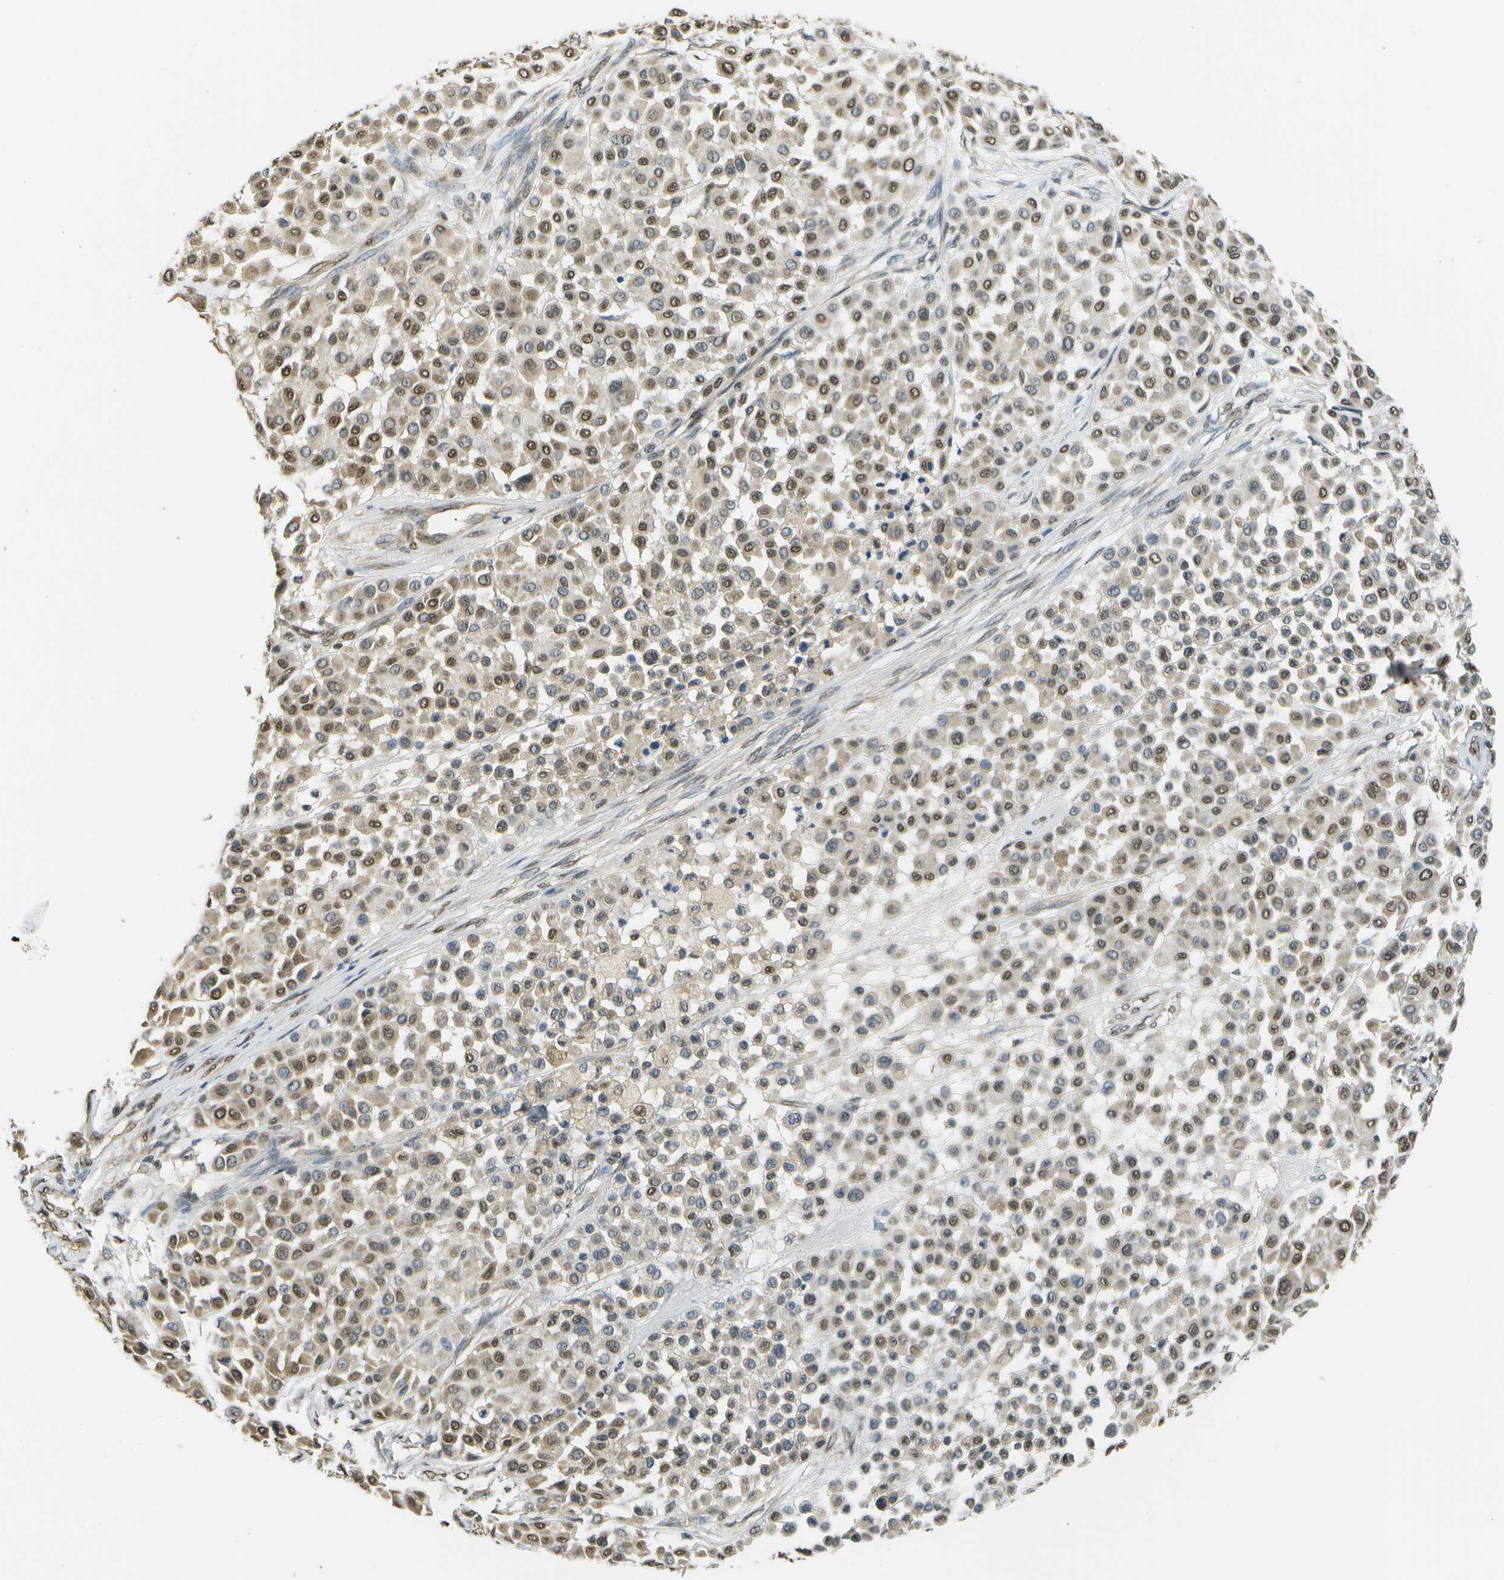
{"staining": {"intensity": "moderate", "quantity": ">75%", "location": "cytoplasmic/membranous,nuclear"}, "tissue": "melanoma", "cell_type": "Tumor cells", "image_type": "cancer", "snomed": [{"axis": "morphology", "description": "Malignant melanoma, Metastatic site"}, {"axis": "topography", "description": "Soft tissue"}], "caption": "Malignant melanoma (metastatic site) stained for a protein reveals moderate cytoplasmic/membranous and nuclear positivity in tumor cells.", "gene": "ABL2", "patient": {"sex": "male", "age": 41}}